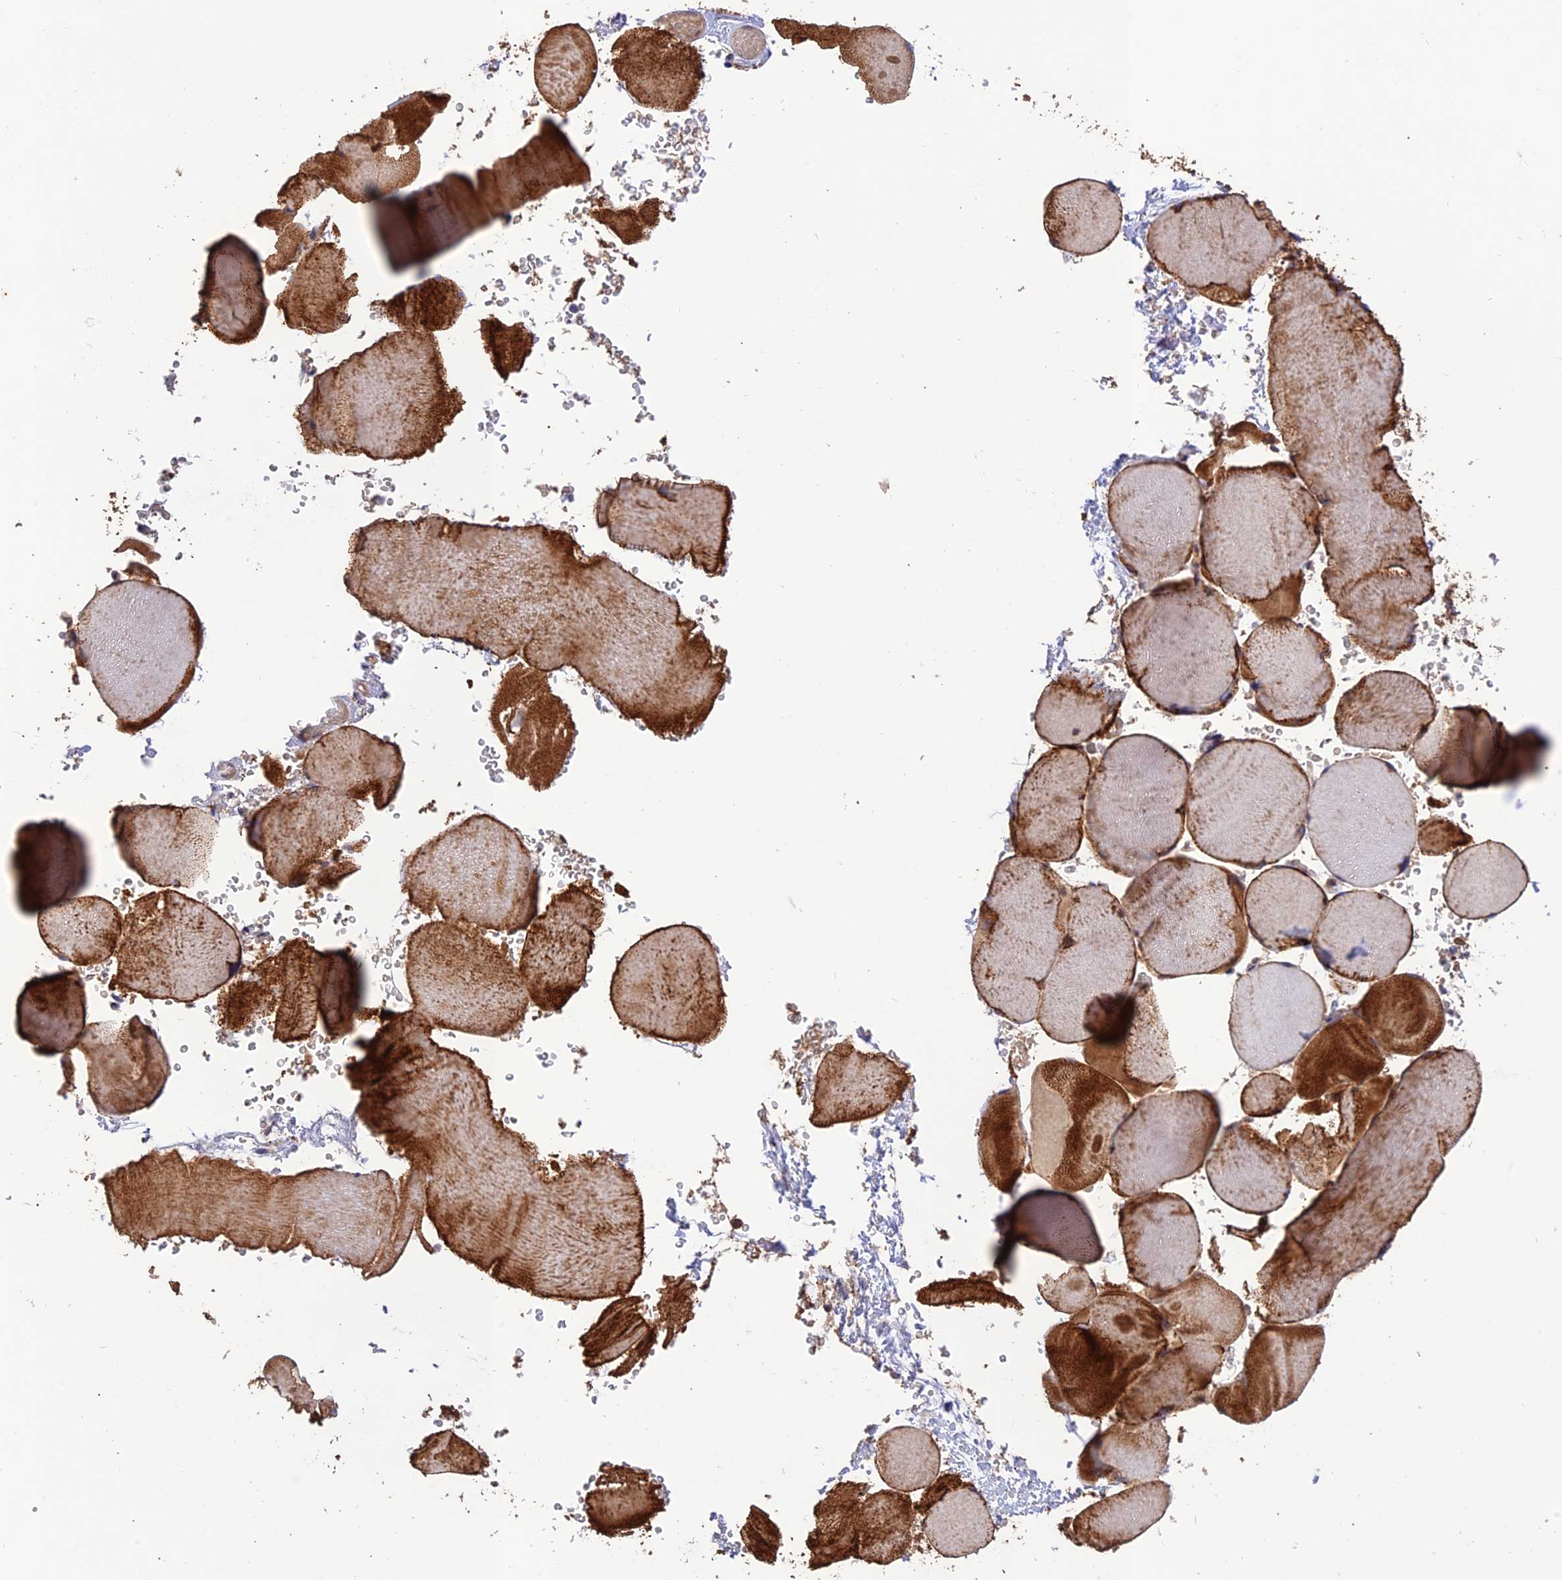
{"staining": {"intensity": "strong", "quantity": ">75%", "location": "cytoplasmic/membranous"}, "tissue": "skeletal muscle", "cell_type": "Myocytes", "image_type": "normal", "snomed": [{"axis": "morphology", "description": "Normal tissue, NOS"}, {"axis": "topography", "description": "Skeletal muscle"}], "caption": "Skeletal muscle stained with DAB (3,3'-diaminobenzidine) immunohistochemistry (IHC) reveals high levels of strong cytoplasmic/membranous expression in approximately >75% of myocytes.", "gene": "REV1", "patient": {"sex": "male", "age": 62}}